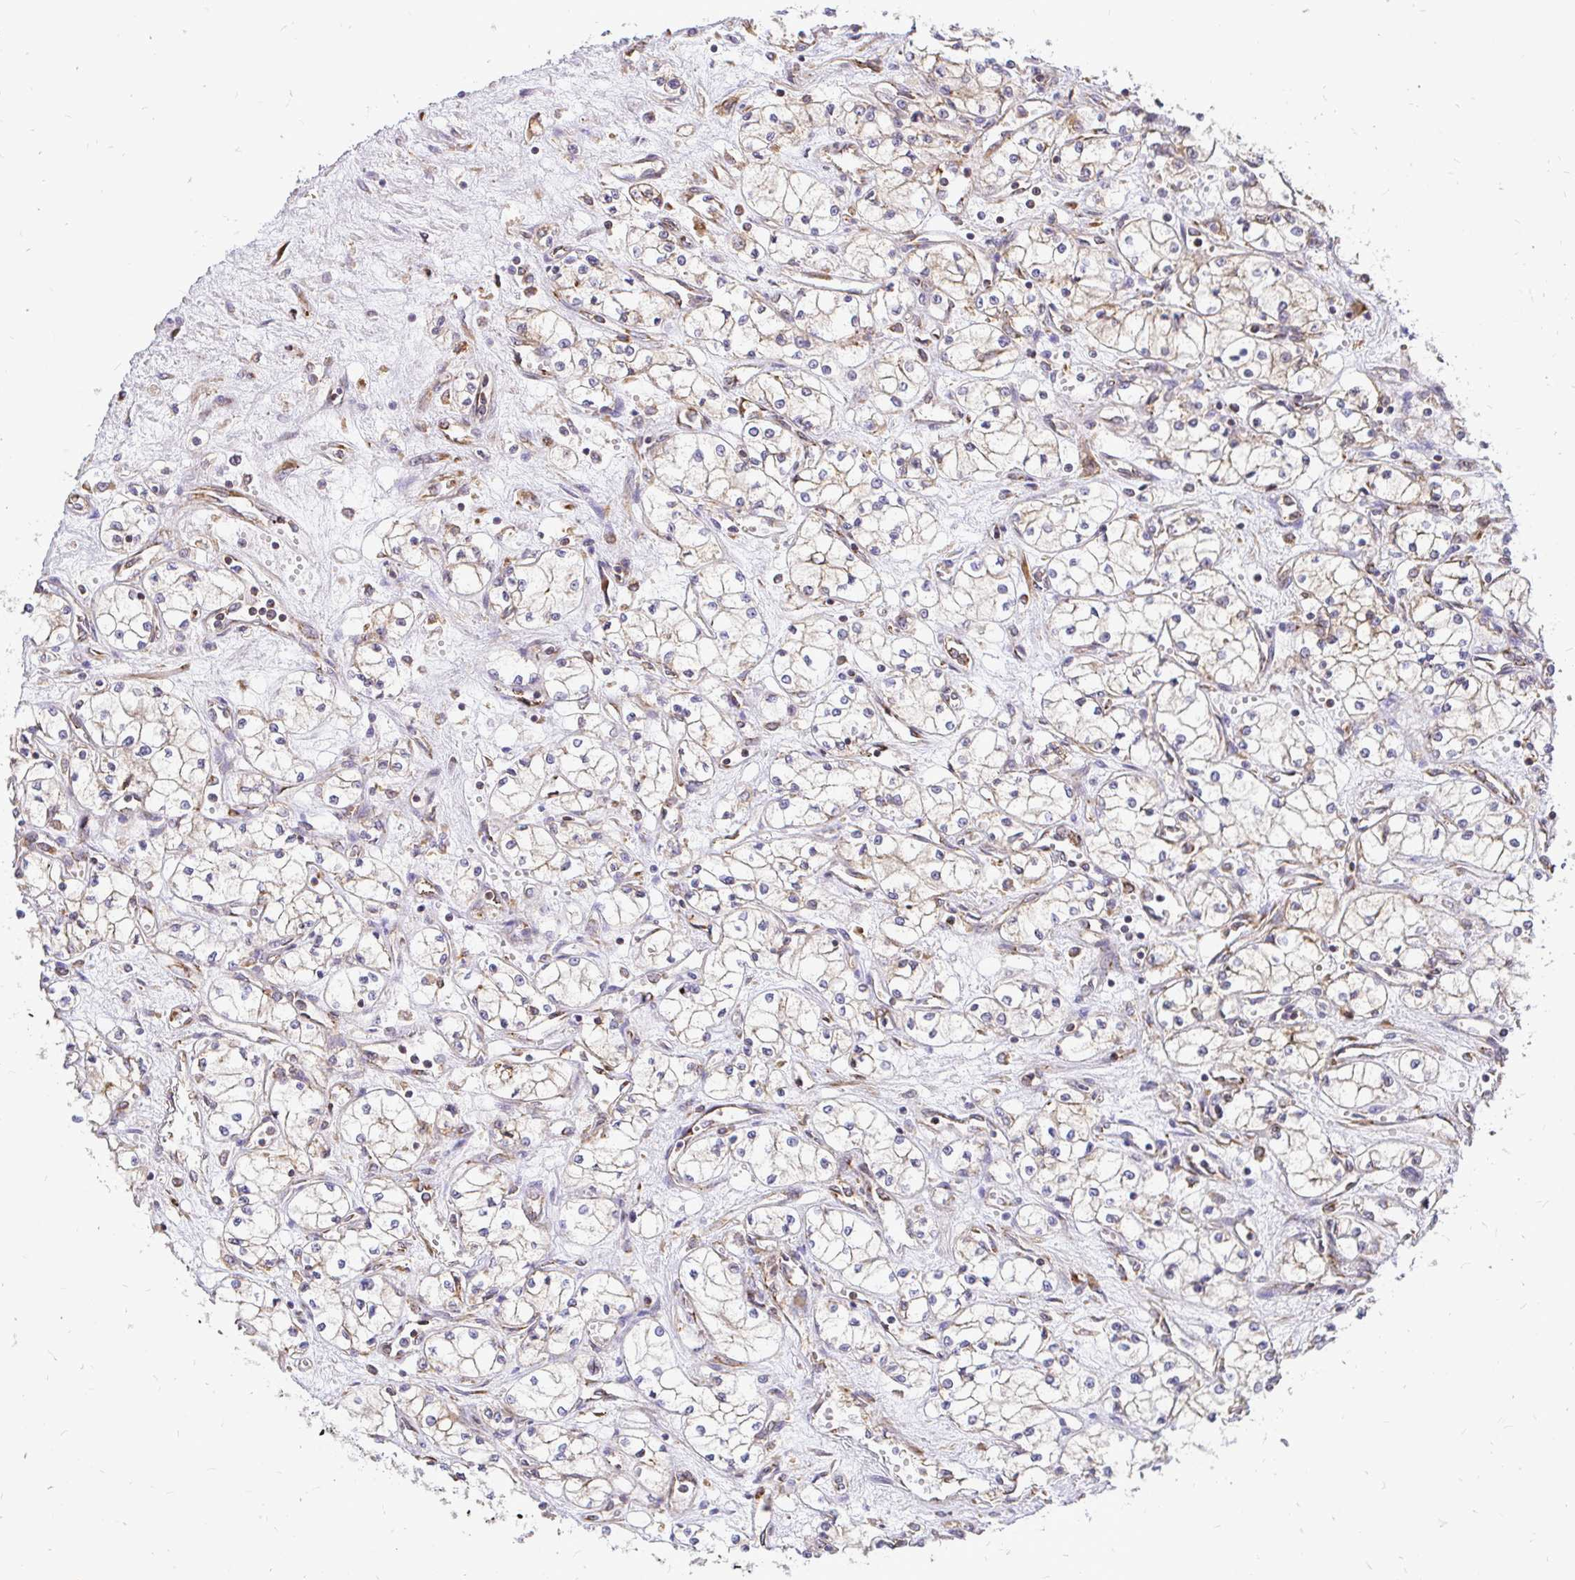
{"staining": {"intensity": "weak", "quantity": "25%-75%", "location": "cytoplasmic/membranous"}, "tissue": "renal cancer", "cell_type": "Tumor cells", "image_type": "cancer", "snomed": [{"axis": "morphology", "description": "Normal tissue, NOS"}, {"axis": "morphology", "description": "Adenocarcinoma, NOS"}, {"axis": "topography", "description": "Kidney"}], "caption": "IHC of human renal cancer shows low levels of weak cytoplasmic/membranous staining in approximately 25%-75% of tumor cells.", "gene": "NAALAD2", "patient": {"sex": "male", "age": 59}}